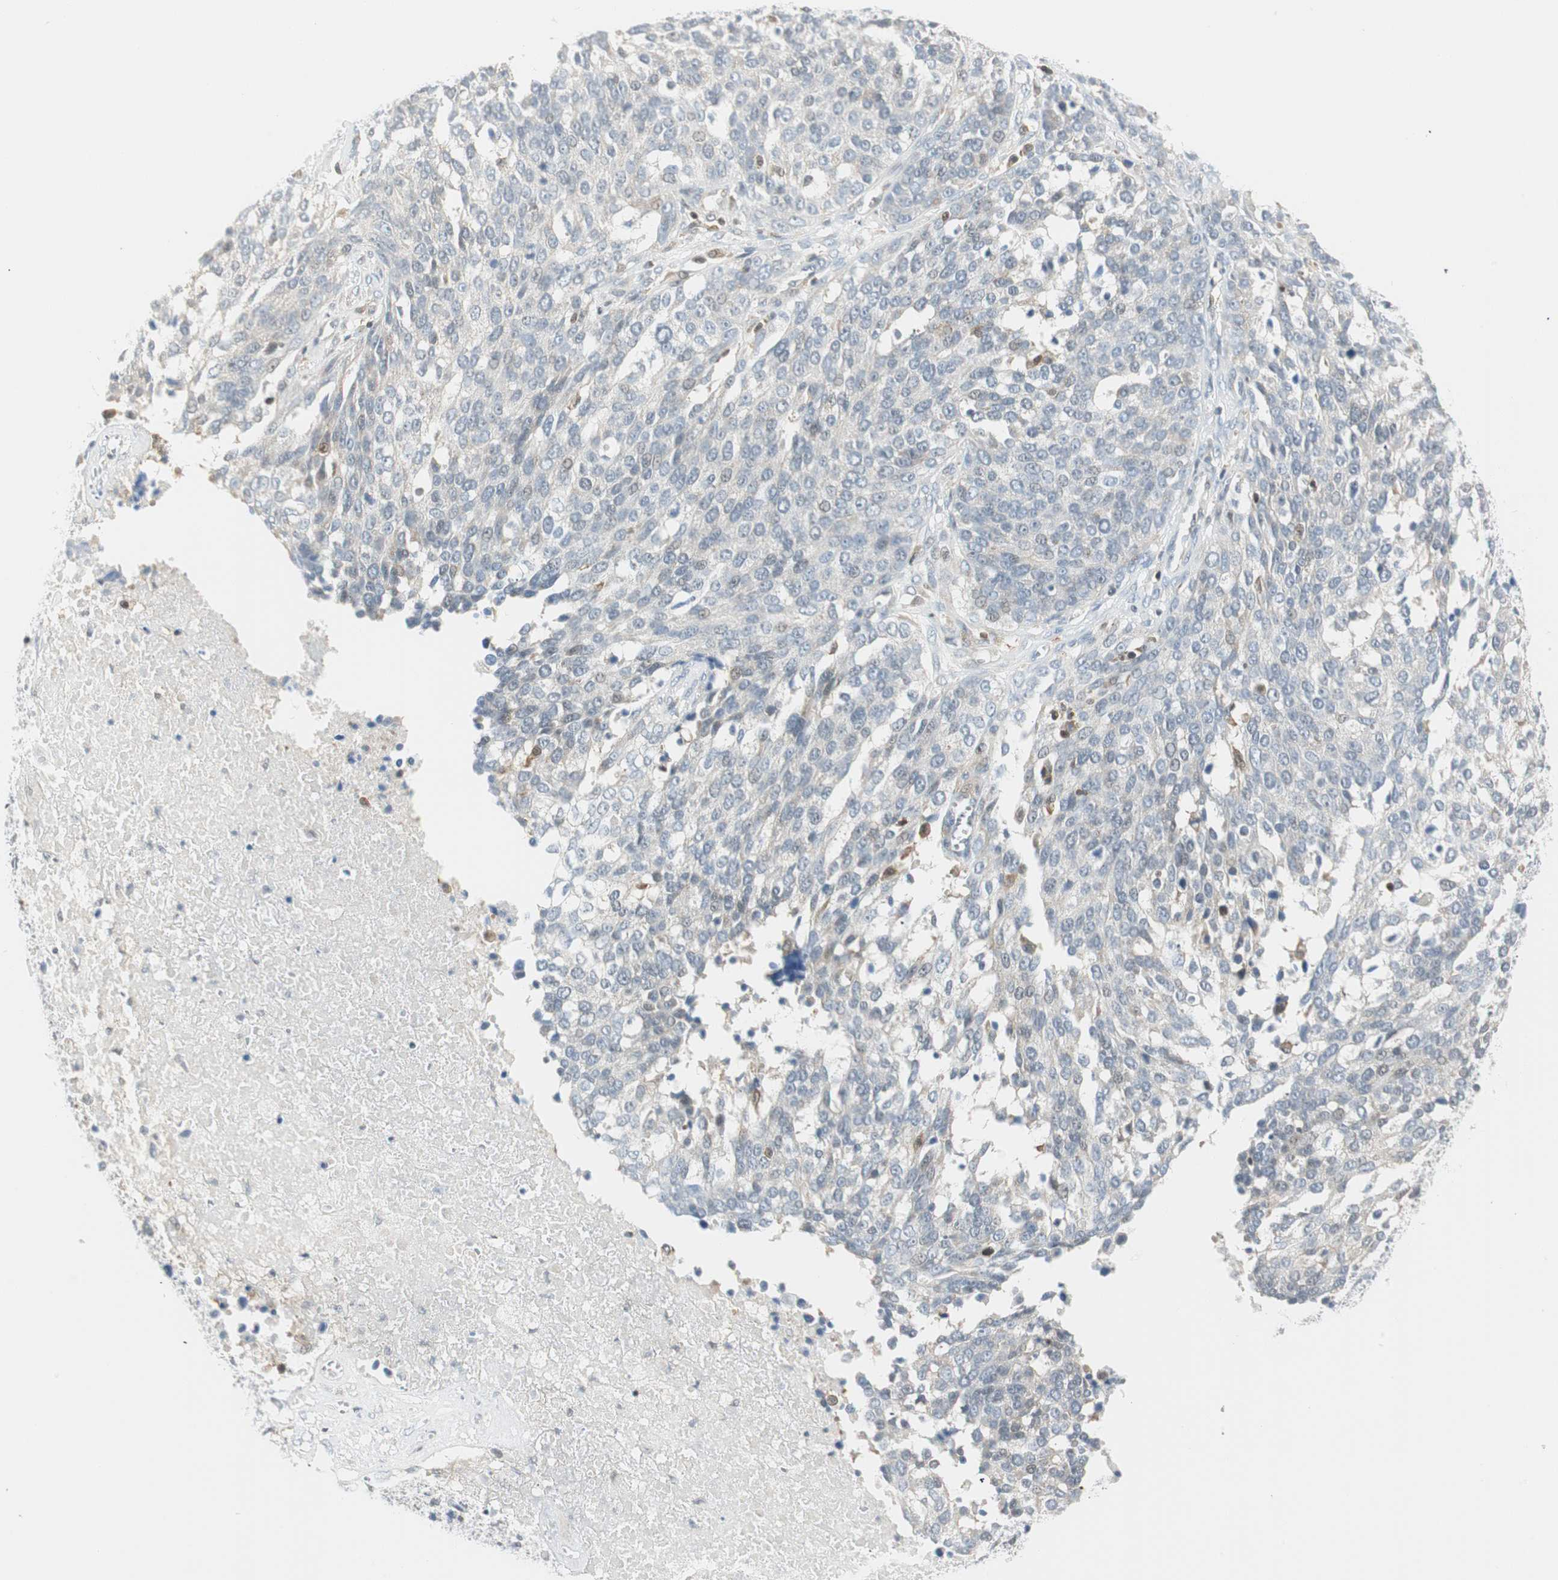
{"staining": {"intensity": "negative", "quantity": "none", "location": "none"}, "tissue": "ovarian cancer", "cell_type": "Tumor cells", "image_type": "cancer", "snomed": [{"axis": "morphology", "description": "Cystadenocarcinoma, serous, NOS"}, {"axis": "topography", "description": "Ovary"}], "caption": "IHC micrograph of neoplastic tissue: human serous cystadenocarcinoma (ovarian) stained with DAB (3,3'-diaminobenzidine) demonstrates no significant protein staining in tumor cells.", "gene": "PPP1CA", "patient": {"sex": "female", "age": 44}}